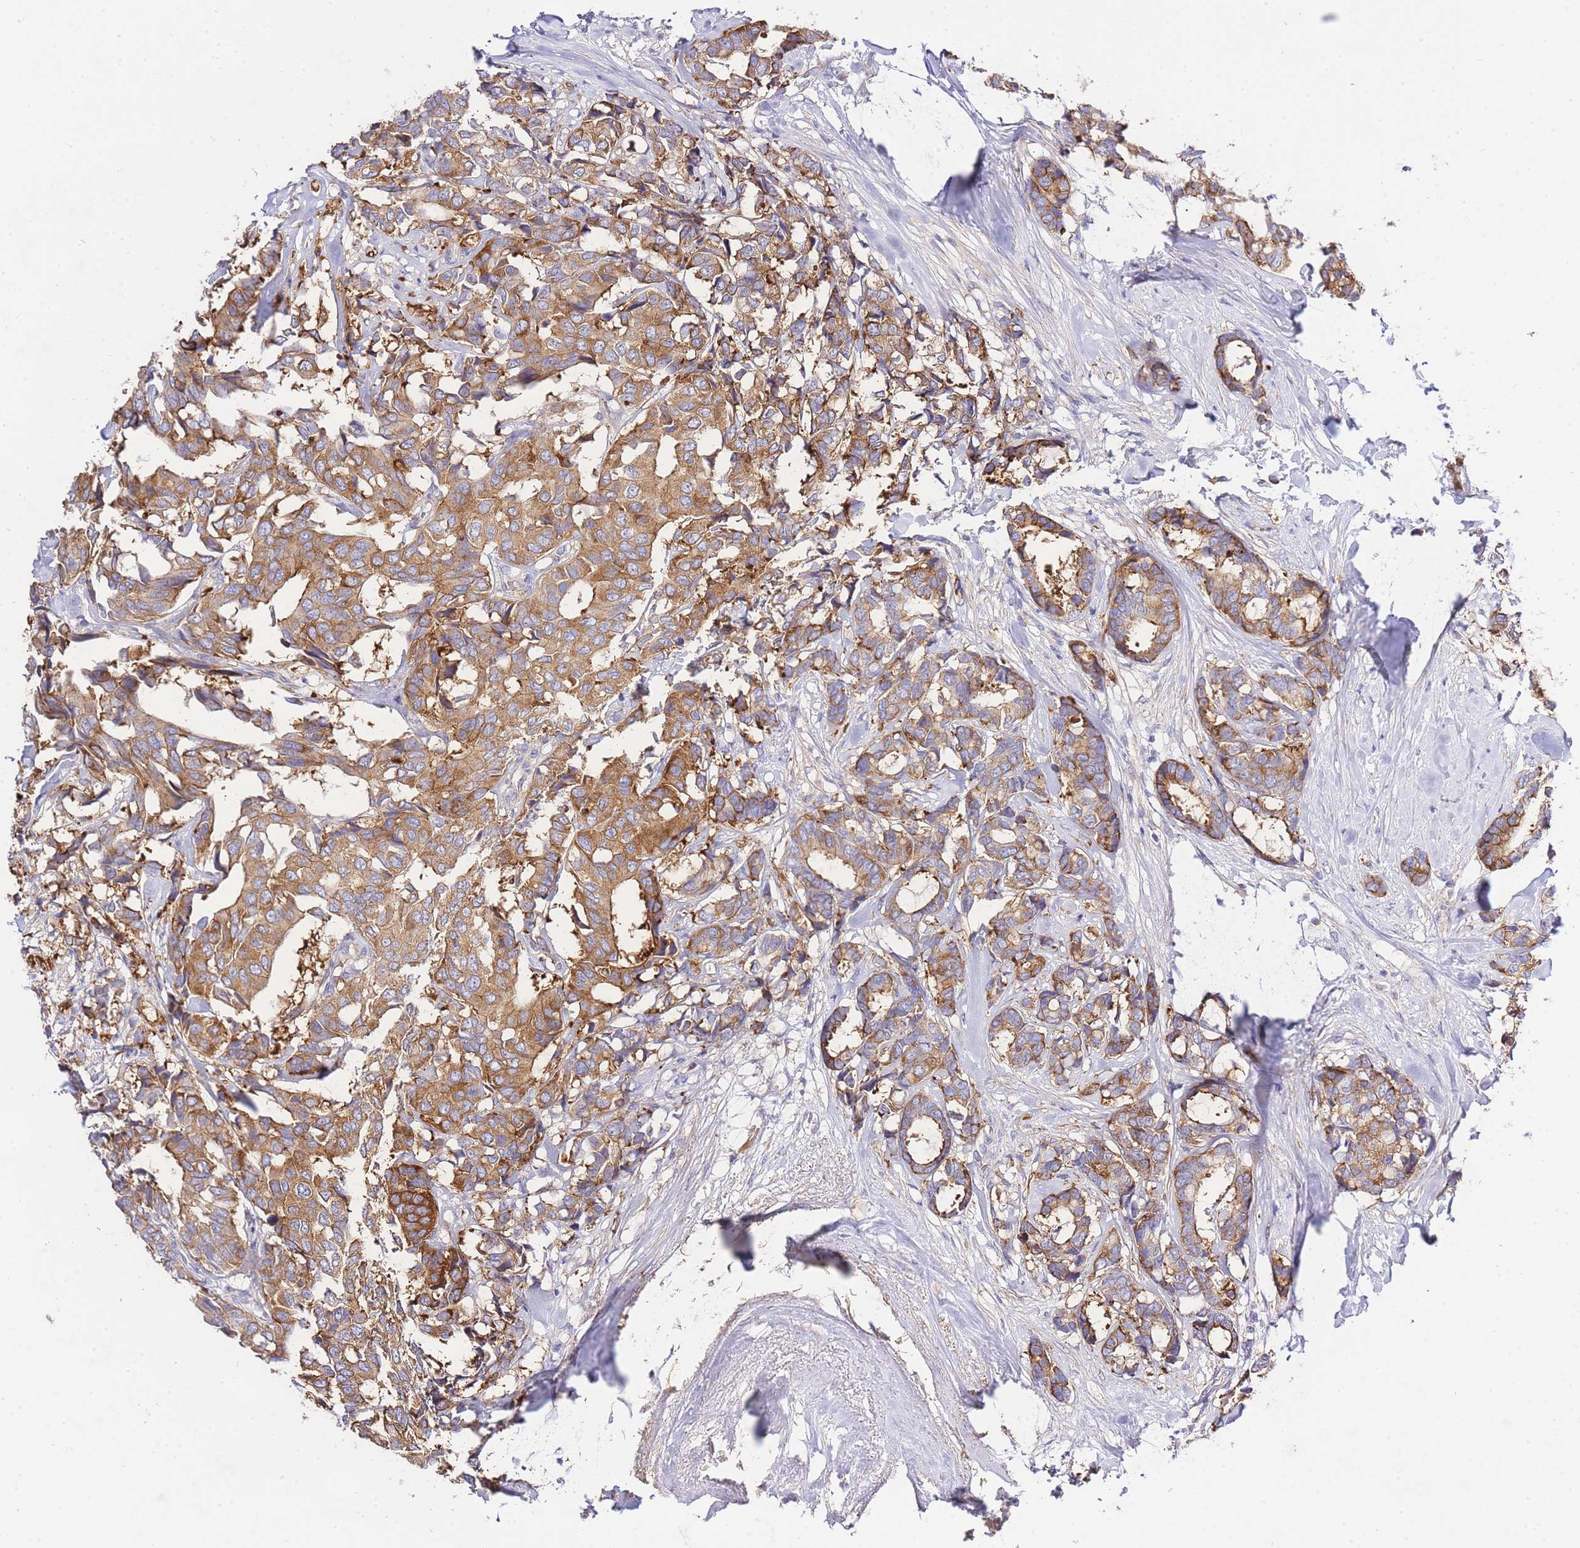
{"staining": {"intensity": "strong", "quantity": ">75%", "location": "cytoplasmic/membranous"}, "tissue": "breast cancer", "cell_type": "Tumor cells", "image_type": "cancer", "snomed": [{"axis": "morphology", "description": "Duct carcinoma"}, {"axis": "topography", "description": "Breast"}], "caption": "High-power microscopy captured an immunohistochemistry (IHC) image of breast invasive ductal carcinoma, revealing strong cytoplasmic/membranous staining in about >75% of tumor cells.", "gene": "INSYN2B", "patient": {"sex": "female", "age": 87}}